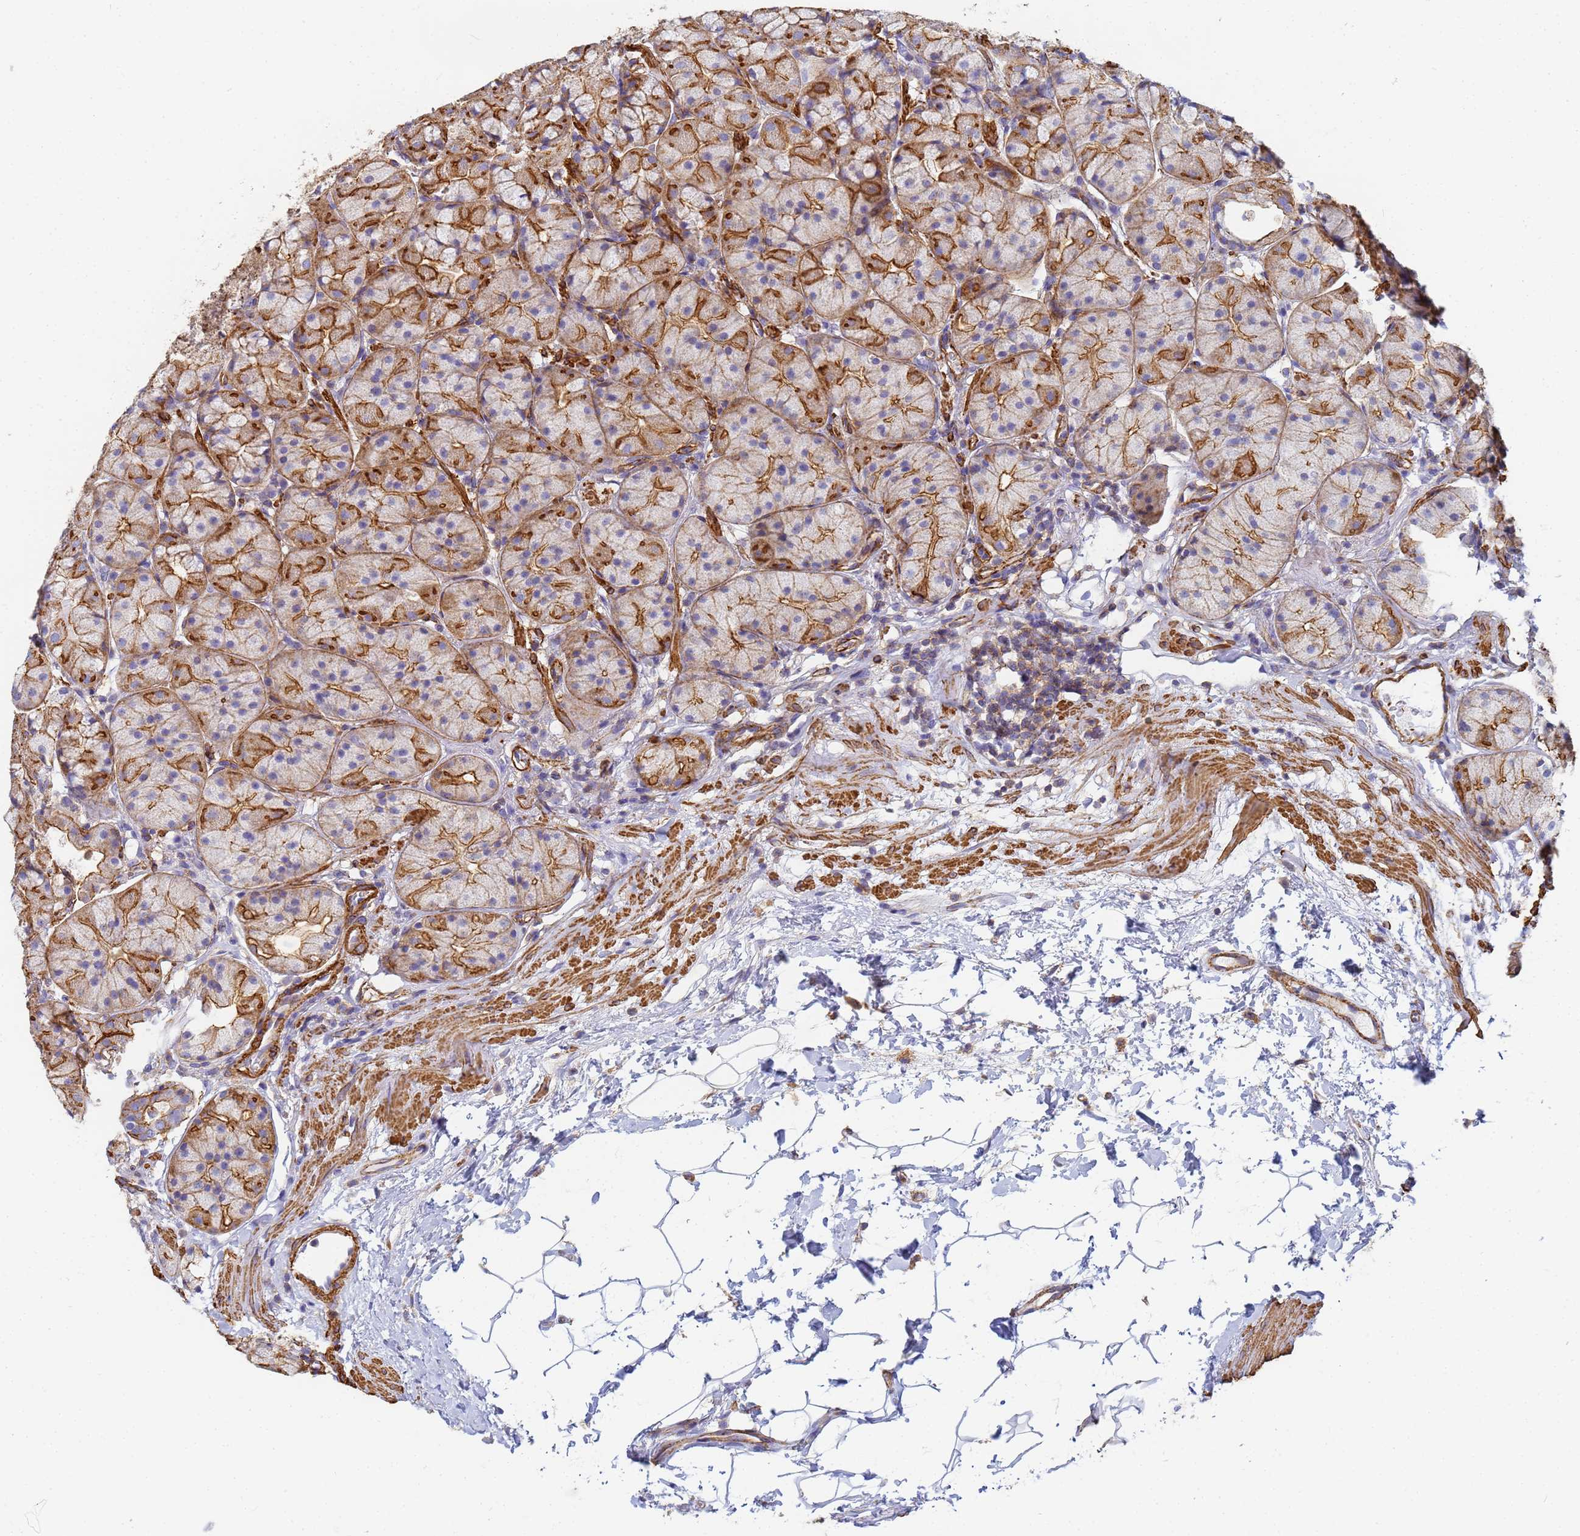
{"staining": {"intensity": "strong", "quantity": "25%-75%", "location": "cytoplasmic/membranous"}, "tissue": "stomach", "cell_type": "Glandular cells", "image_type": "normal", "snomed": [{"axis": "morphology", "description": "Normal tissue, NOS"}, {"axis": "topography", "description": "Stomach"}], "caption": "High-magnification brightfield microscopy of normal stomach stained with DAB (3,3'-diaminobenzidine) (brown) and counterstained with hematoxylin (blue). glandular cells exhibit strong cytoplasmic/membranous positivity is present in about25%-75% of cells.", "gene": "TPM1", "patient": {"sex": "male", "age": 57}}